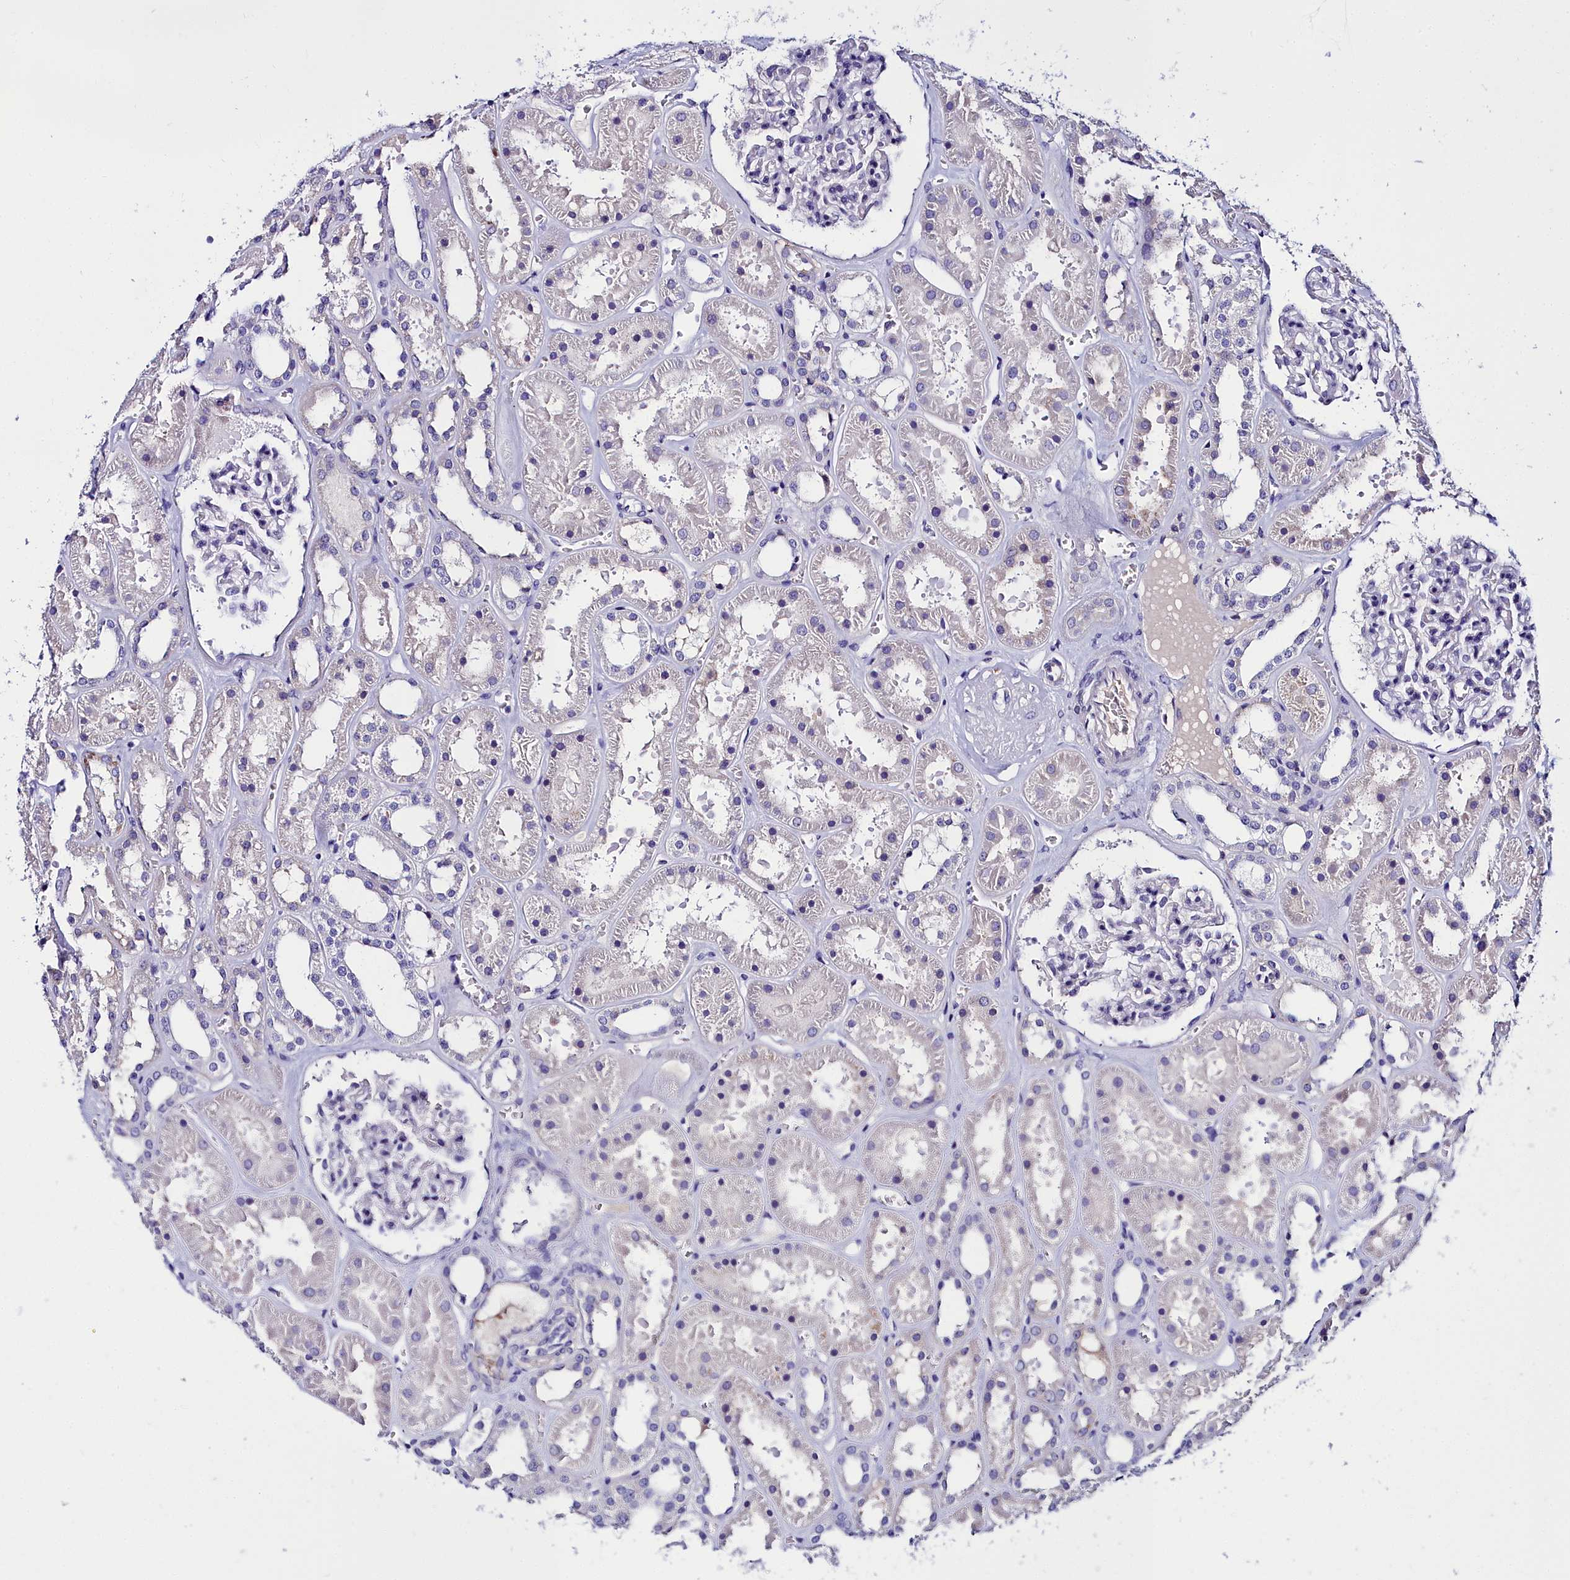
{"staining": {"intensity": "negative", "quantity": "none", "location": "none"}, "tissue": "kidney", "cell_type": "Cells in glomeruli", "image_type": "normal", "snomed": [{"axis": "morphology", "description": "Normal tissue, NOS"}, {"axis": "topography", "description": "Kidney"}], "caption": "Human kidney stained for a protein using IHC displays no staining in cells in glomeruli.", "gene": "ELAPOR2", "patient": {"sex": "female", "age": 41}}